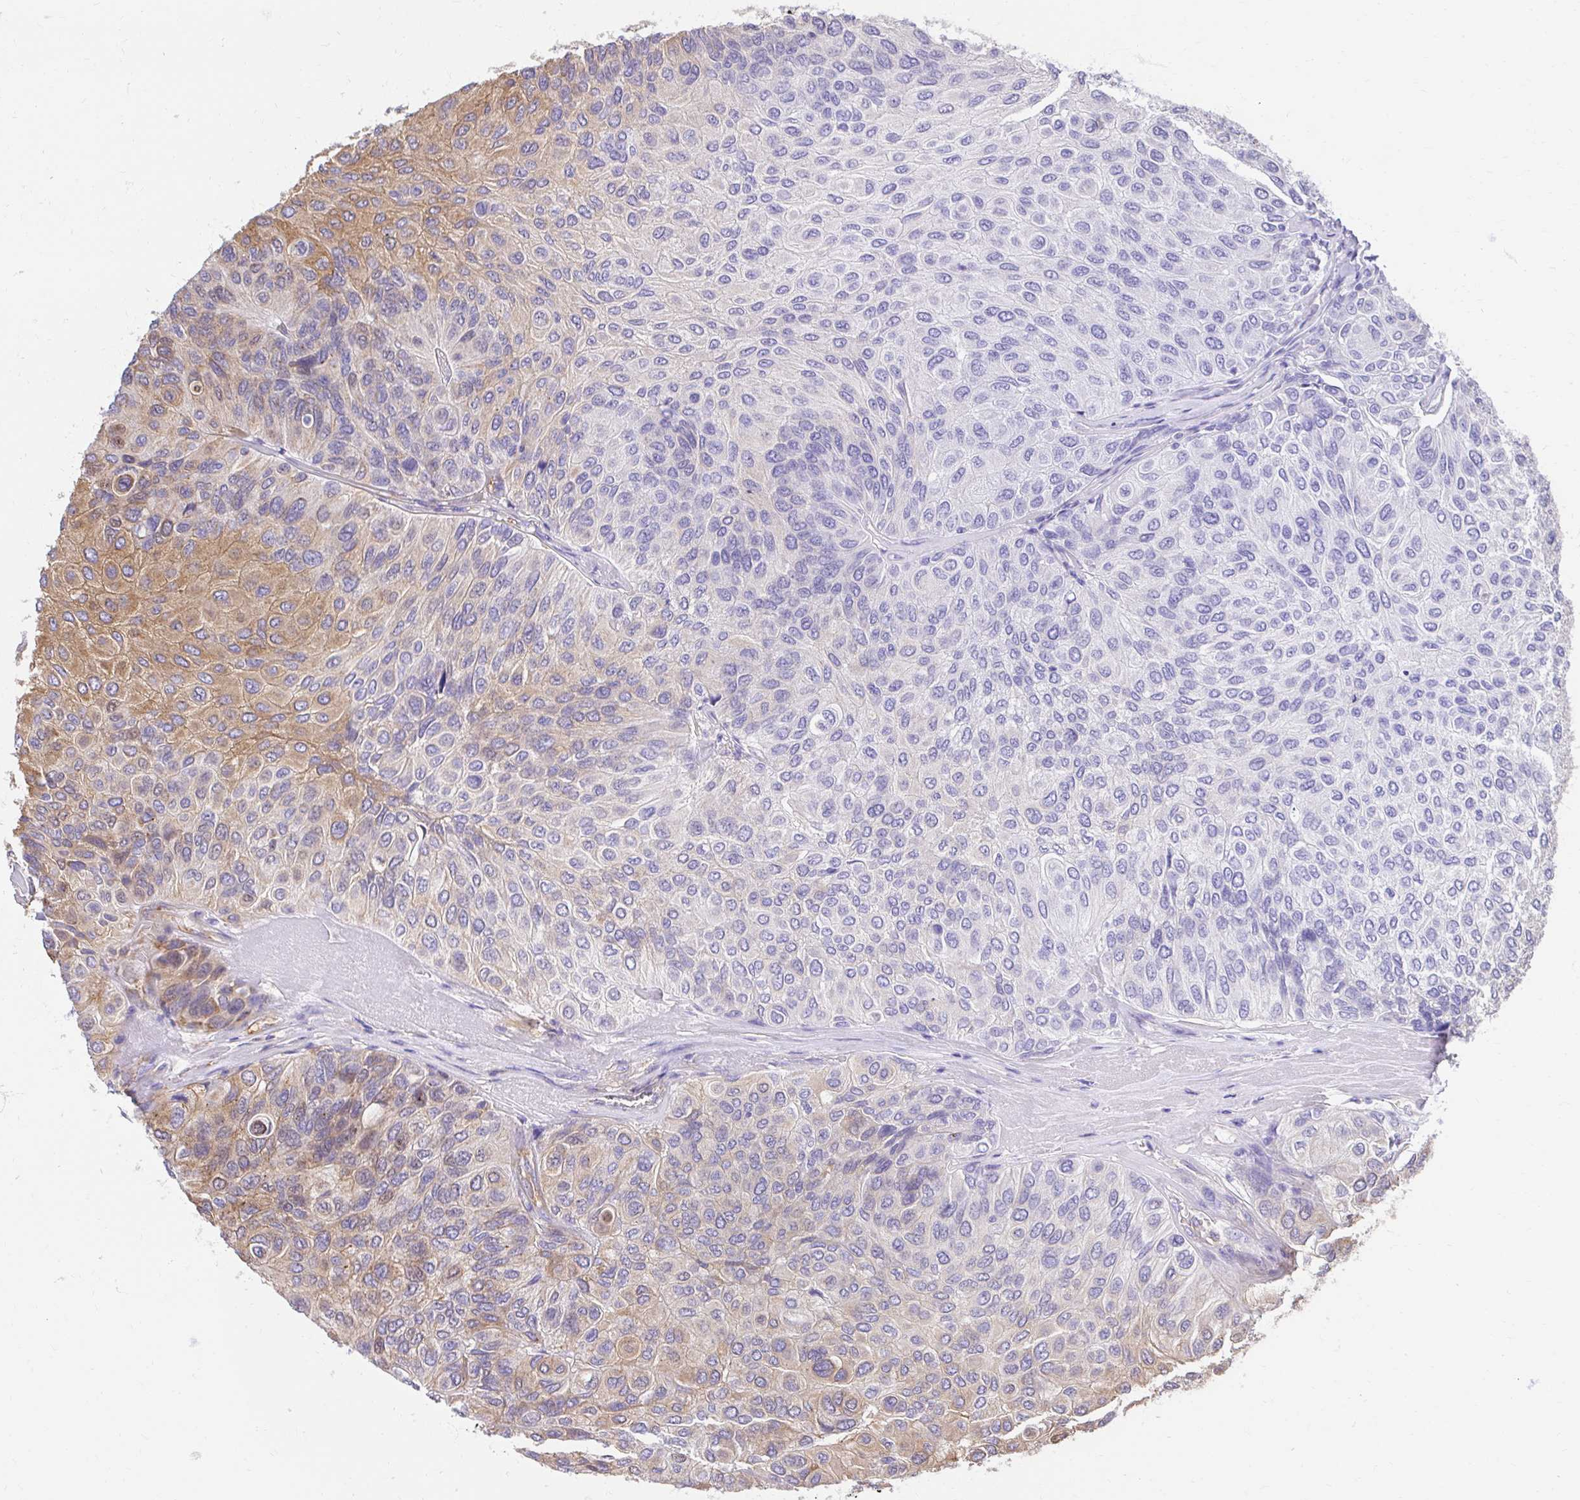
{"staining": {"intensity": "moderate", "quantity": "25%-75%", "location": "cytoplasmic/membranous"}, "tissue": "urothelial cancer", "cell_type": "Tumor cells", "image_type": "cancer", "snomed": [{"axis": "morphology", "description": "Urothelial carcinoma, High grade"}, {"axis": "topography", "description": "Urinary bladder"}], "caption": "Immunohistochemical staining of human urothelial cancer demonstrates medium levels of moderate cytoplasmic/membranous positivity in about 25%-75% of tumor cells.", "gene": "ABCB10", "patient": {"sex": "male", "age": 66}}